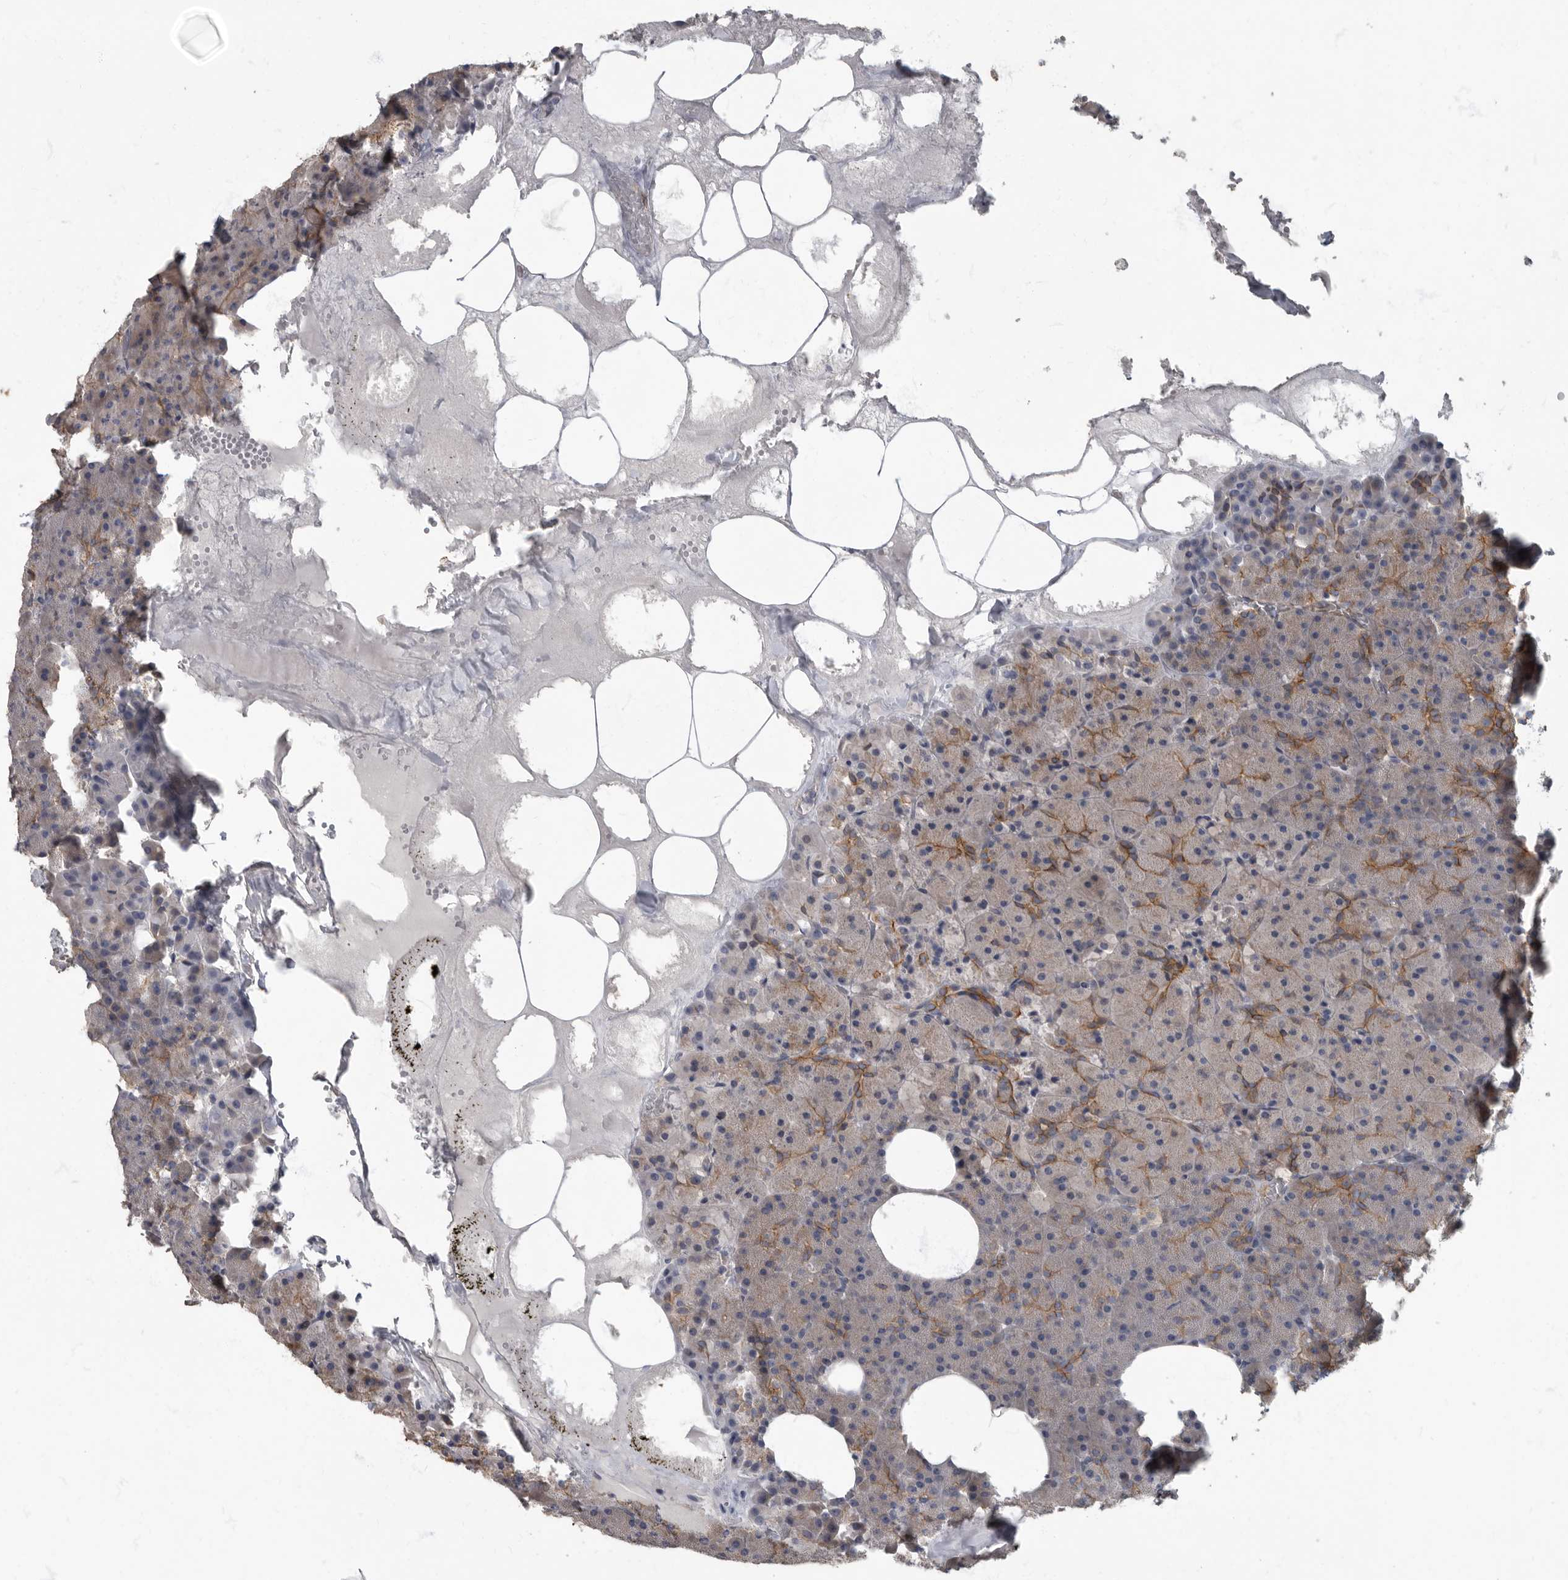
{"staining": {"intensity": "moderate", "quantity": "<25%", "location": "cytoplasmic/membranous"}, "tissue": "pancreas", "cell_type": "Exocrine glandular cells", "image_type": "normal", "snomed": [{"axis": "morphology", "description": "Normal tissue, NOS"}, {"axis": "morphology", "description": "Carcinoid, malignant, NOS"}, {"axis": "topography", "description": "Pancreas"}], "caption": "This is a photomicrograph of immunohistochemistry staining of benign pancreas, which shows moderate staining in the cytoplasmic/membranous of exocrine glandular cells.", "gene": "PDK1", "patient": {"sex": "female", "age": 35}}